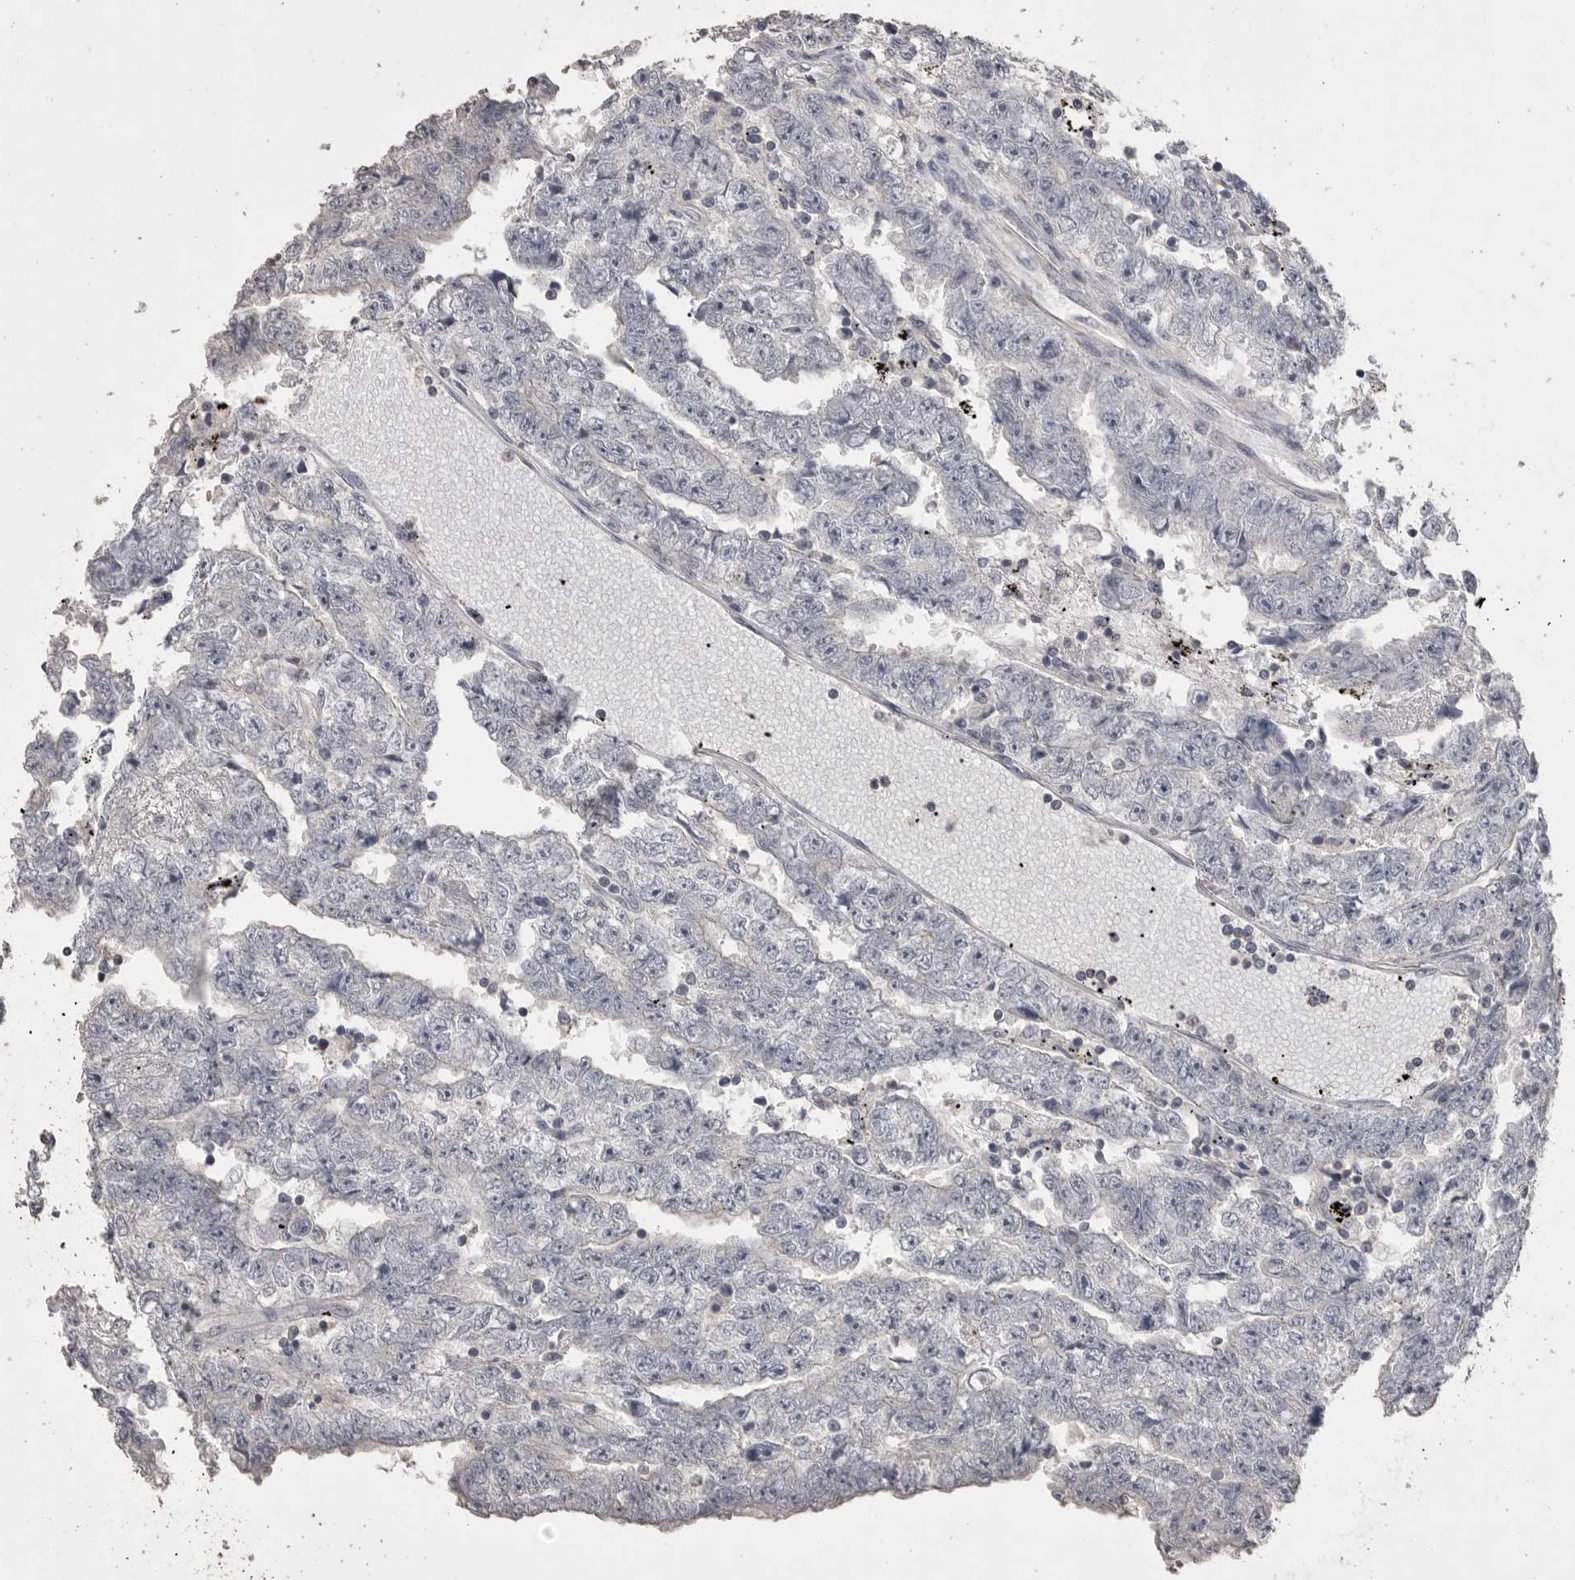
{"staining": {"intensity": "negative", "quantity": "none", "location": "none"}, "tissue": "testis cancer", "cell_type": "Tumor cells", "image_type": "cancer", "snomed": [{"axis": "morphology", "description": "Carcinoma, Embryonal, NOS"}, {"axis": "topography", "description": "Testis"}], "caption": "High power microscopy histopathology image of an immunohistochemistry (IHC) photomicrograph of testis cancer (embryonal carcinoma), revealing no significant expression in tumor cells. (DAB (3,3'-diaminobenzidine) immunohistochemistry, high magnification).", "gene": "MMP7", "patient": {"sex": "male", "age": 25}}